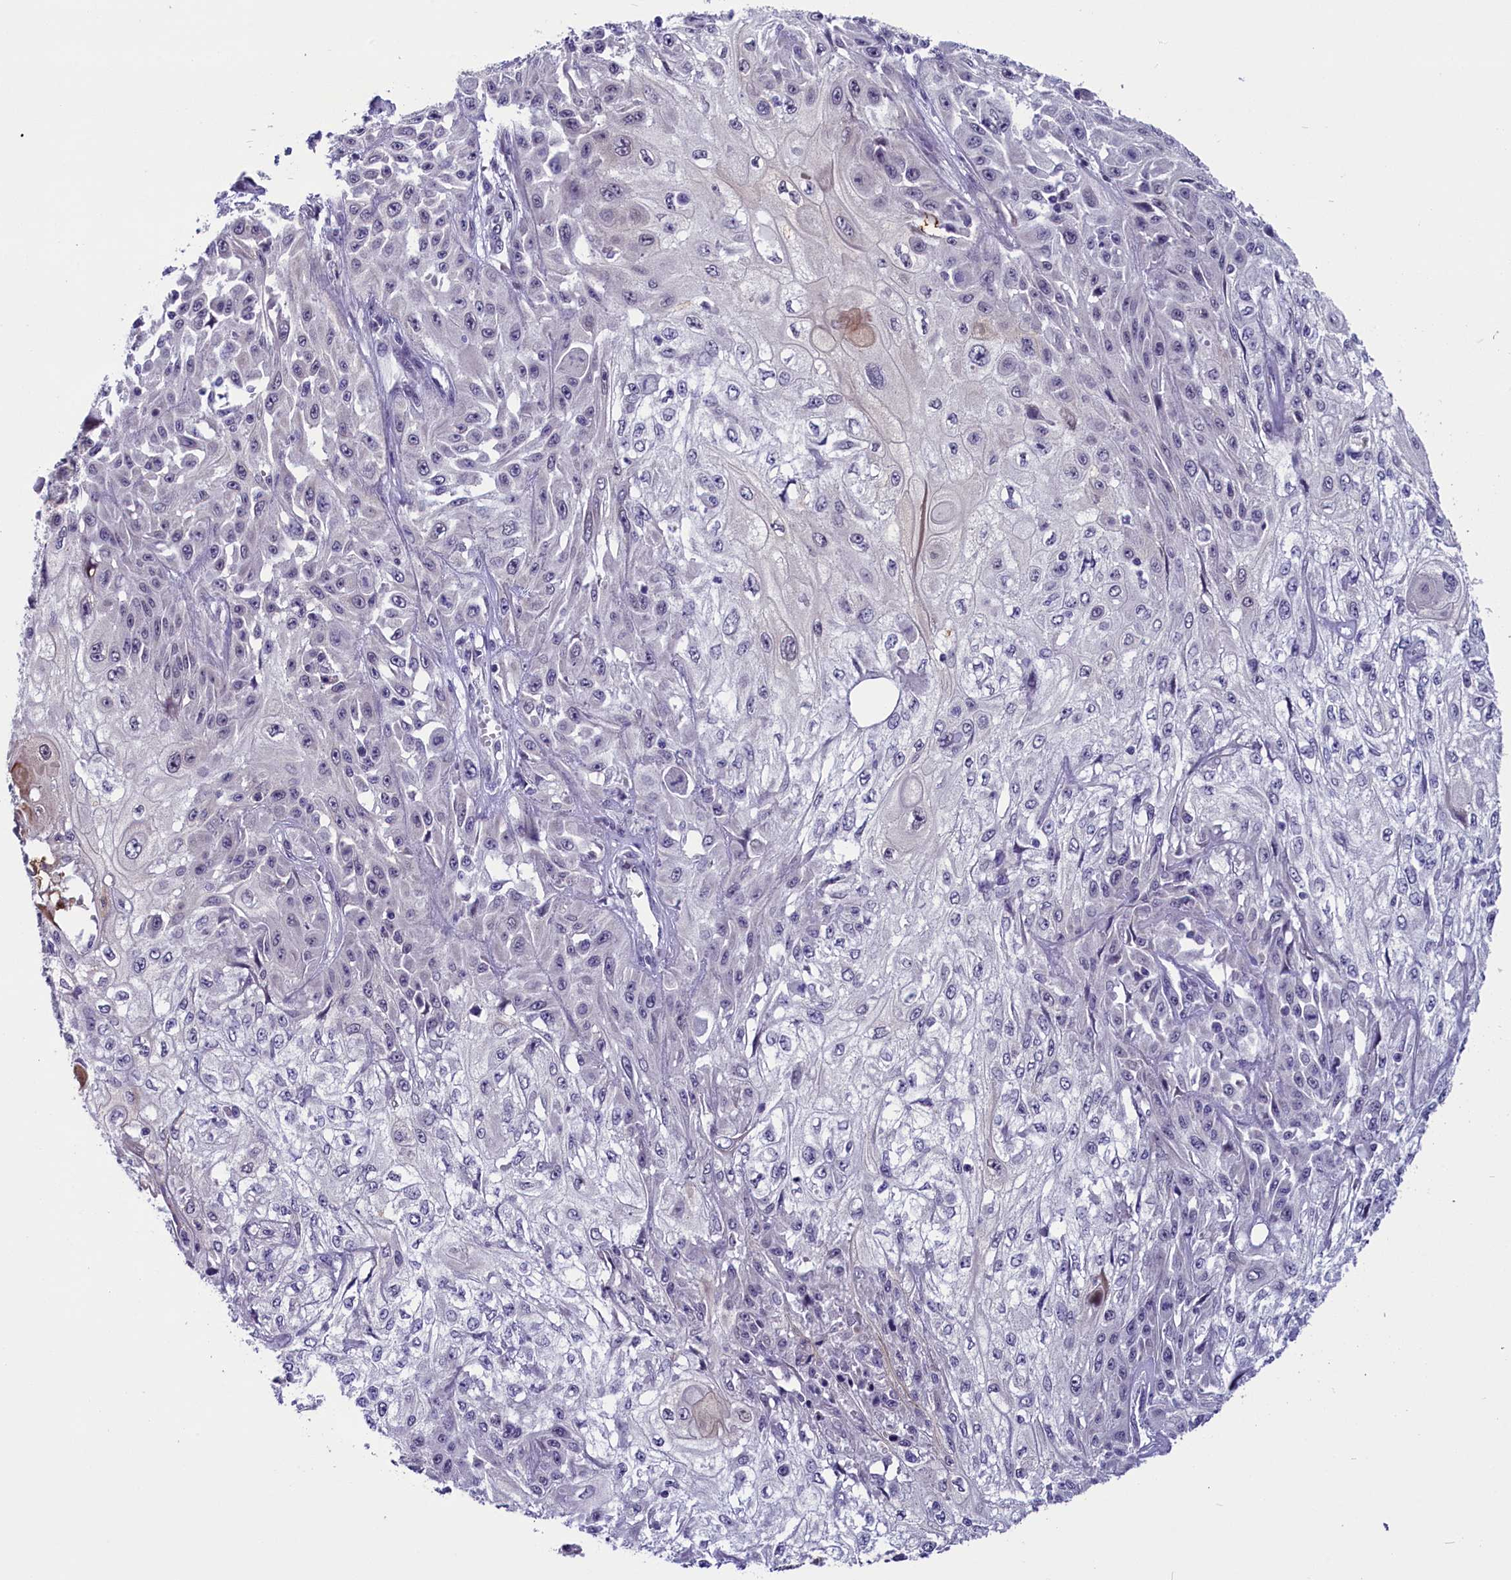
{"staining": {"intensity": "negative", "quantity": "none", "location": "none"}, "tissue": "skin cancer", "cell_type": "Tumor cells", "image_type": "cancer", "snomed": [{"axis": "morphology", "description": "Squamous cell carcinoma, NOS"}, {"axis": "morphology", "description": "Squamous cell carcinoma, metastatic, NOS"}, {"axis": "topography", "description": "Skin"}, {"axis": "topography", "description": "Lymph node"}], "caption": "Skin cancer (squamous cell carcinoma) was stained to show a protein in brown. There is no significant positivity in tumor cells.", "gene": "SCD5", "patient": {"sex": "male", "age": 75}}